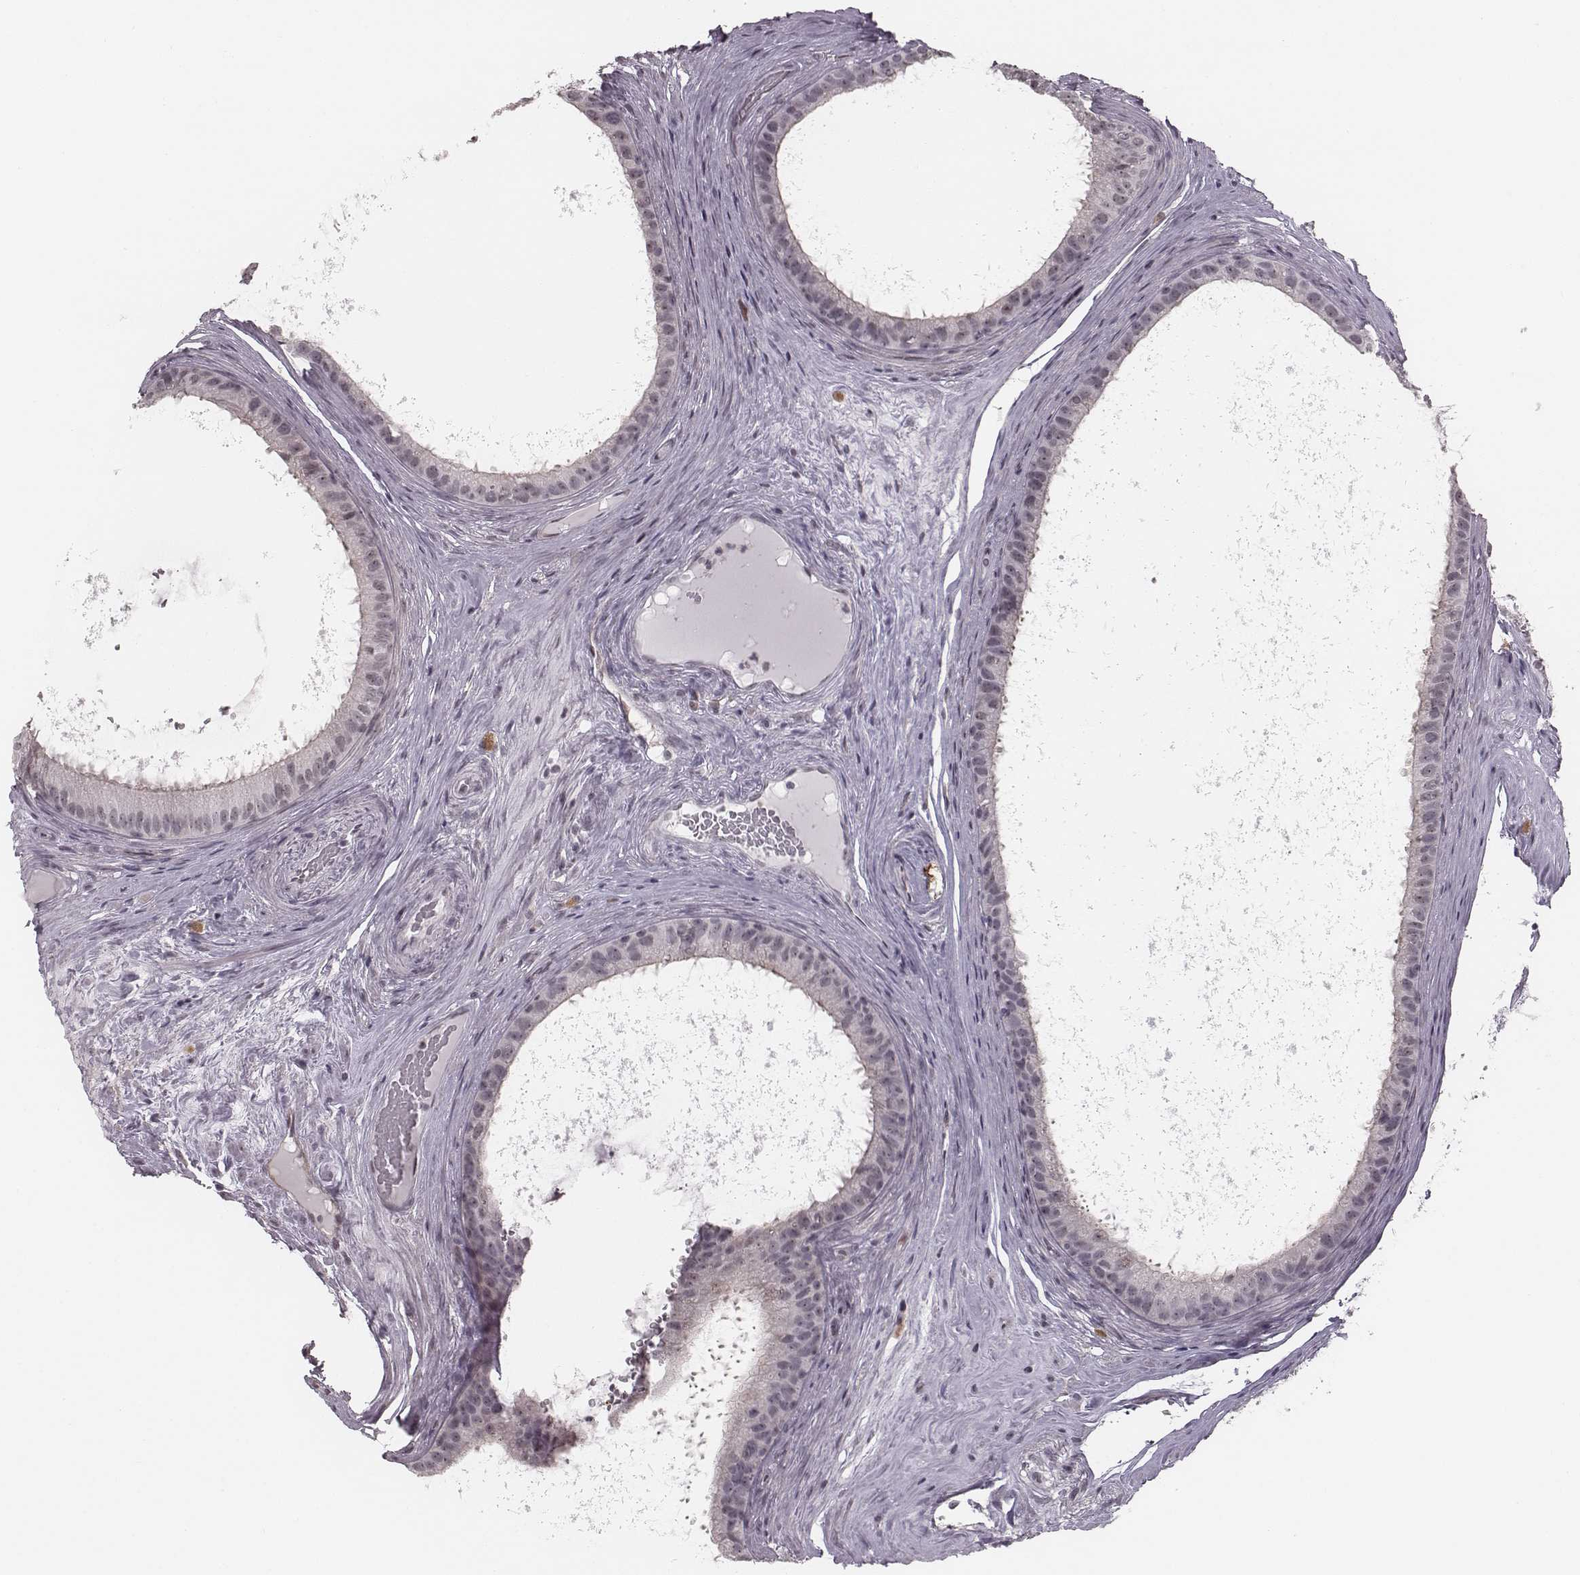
{"staining": {"intensity": "negative", "quantity": "none", "location": "none"}, "tissue": "epididymis", "cell_type": "Glandular cells", "image_type": "normal", "snomed": [{"axis": "morphology", "description": "Normal tissue, NOS"}, {"axis": "topography", "description": "Epididymis"}], "caption": "Photomicrograph shows no significant protein staining in glandular cells of normal epididymis.", "gene": "RPGRIP1", "patient": {"sex": "male", "age": 59}}